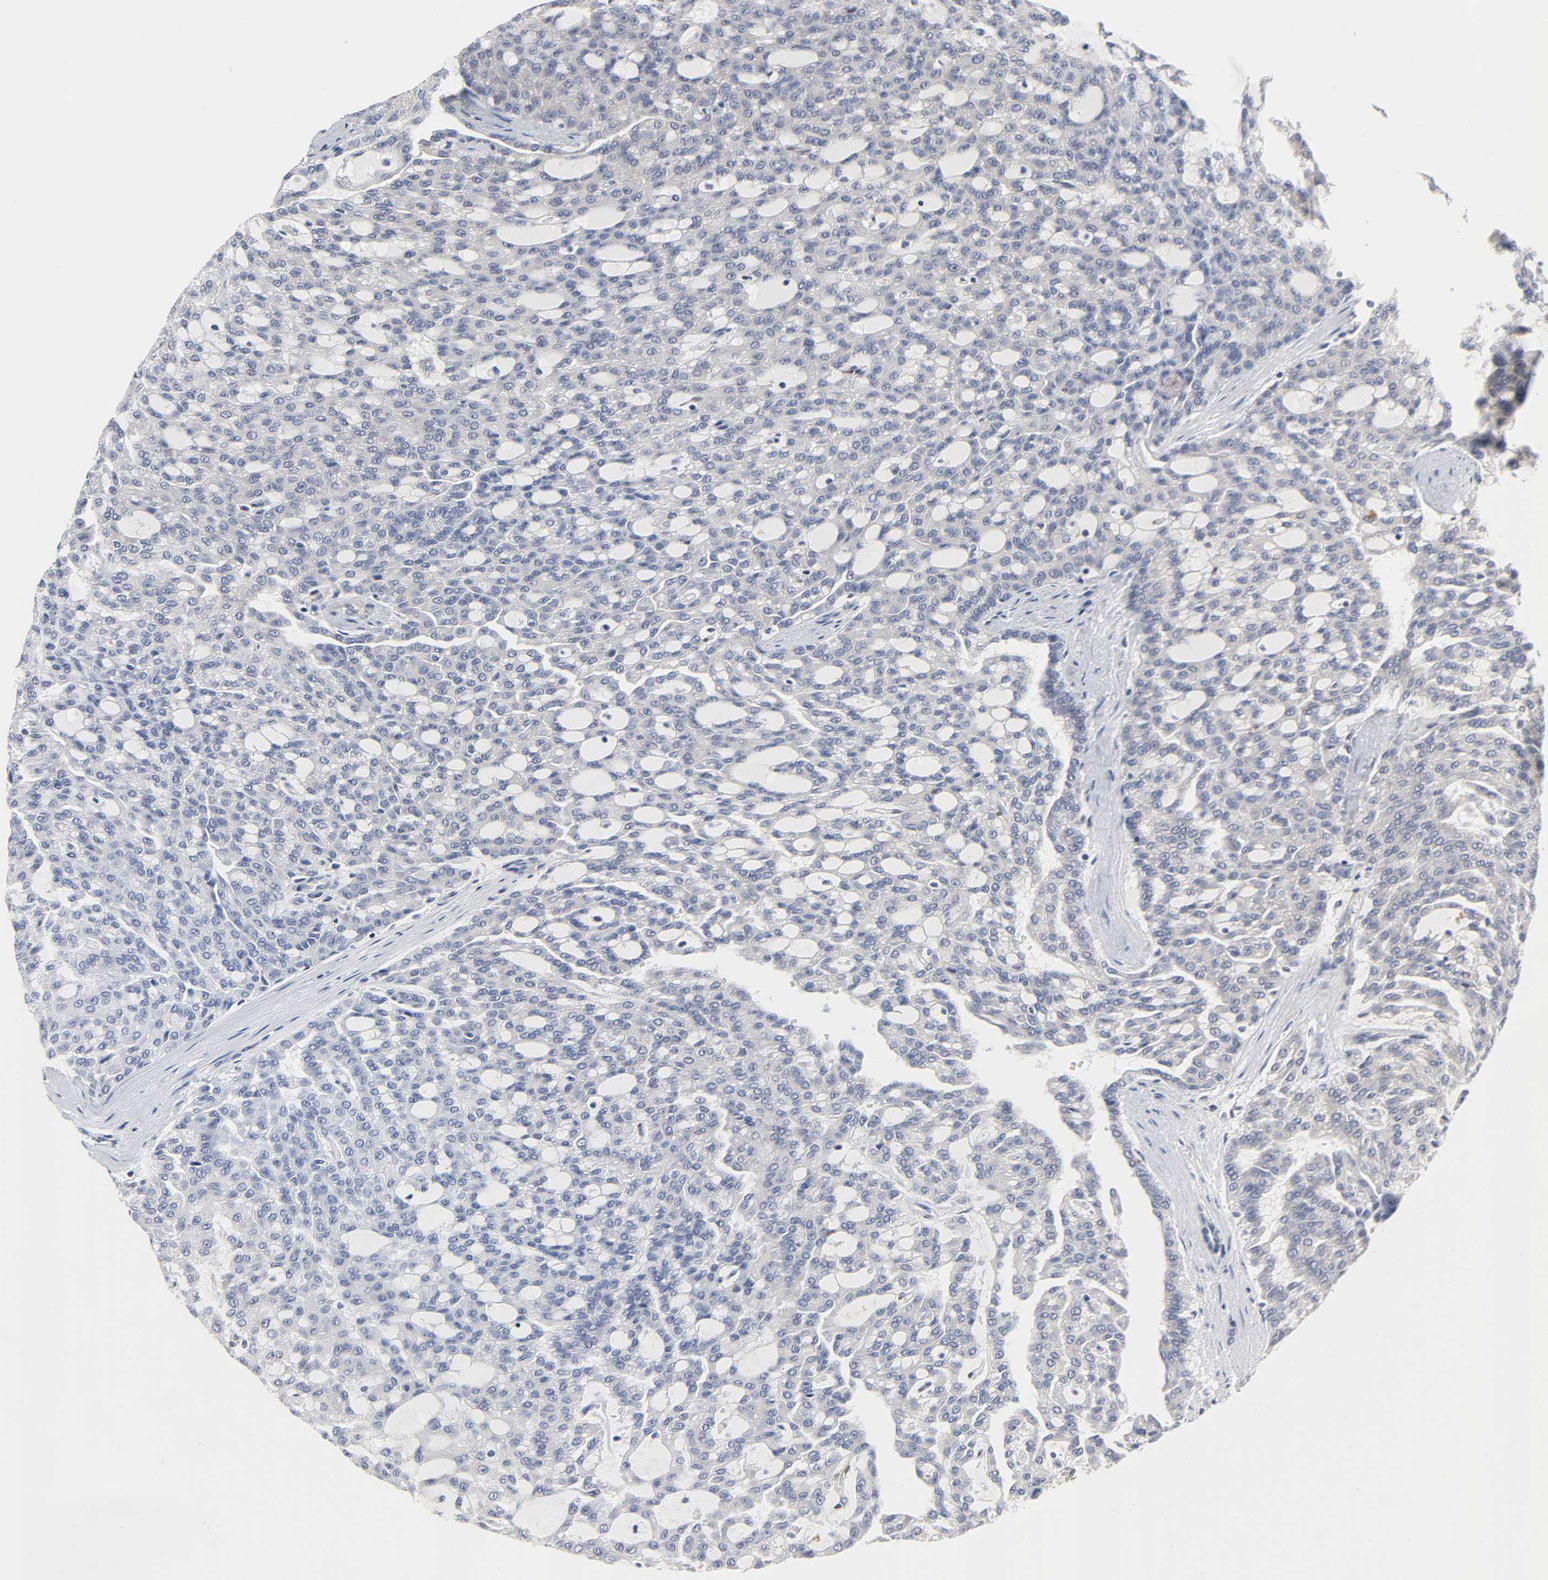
{"staining": {"intensity": "negative", "quantity": "none", "location": "none"}, "tissue": "renal cancer", "cell_type": "Tumor cells", "image_type": "cancer", "snomed": [{"axis": "morphology", "description": "Adenocarcinoma, NOS"}, {"axis": "topography", "description": "Kidney"}], "caption": "Micrograph shows no significant protein positivity in tumor cells of renal adenocarcinoma. (IHC, brightfield microscopy, high magnification).", "gene": "PTEN", "patient": {"sex": "male", "age": 63}}